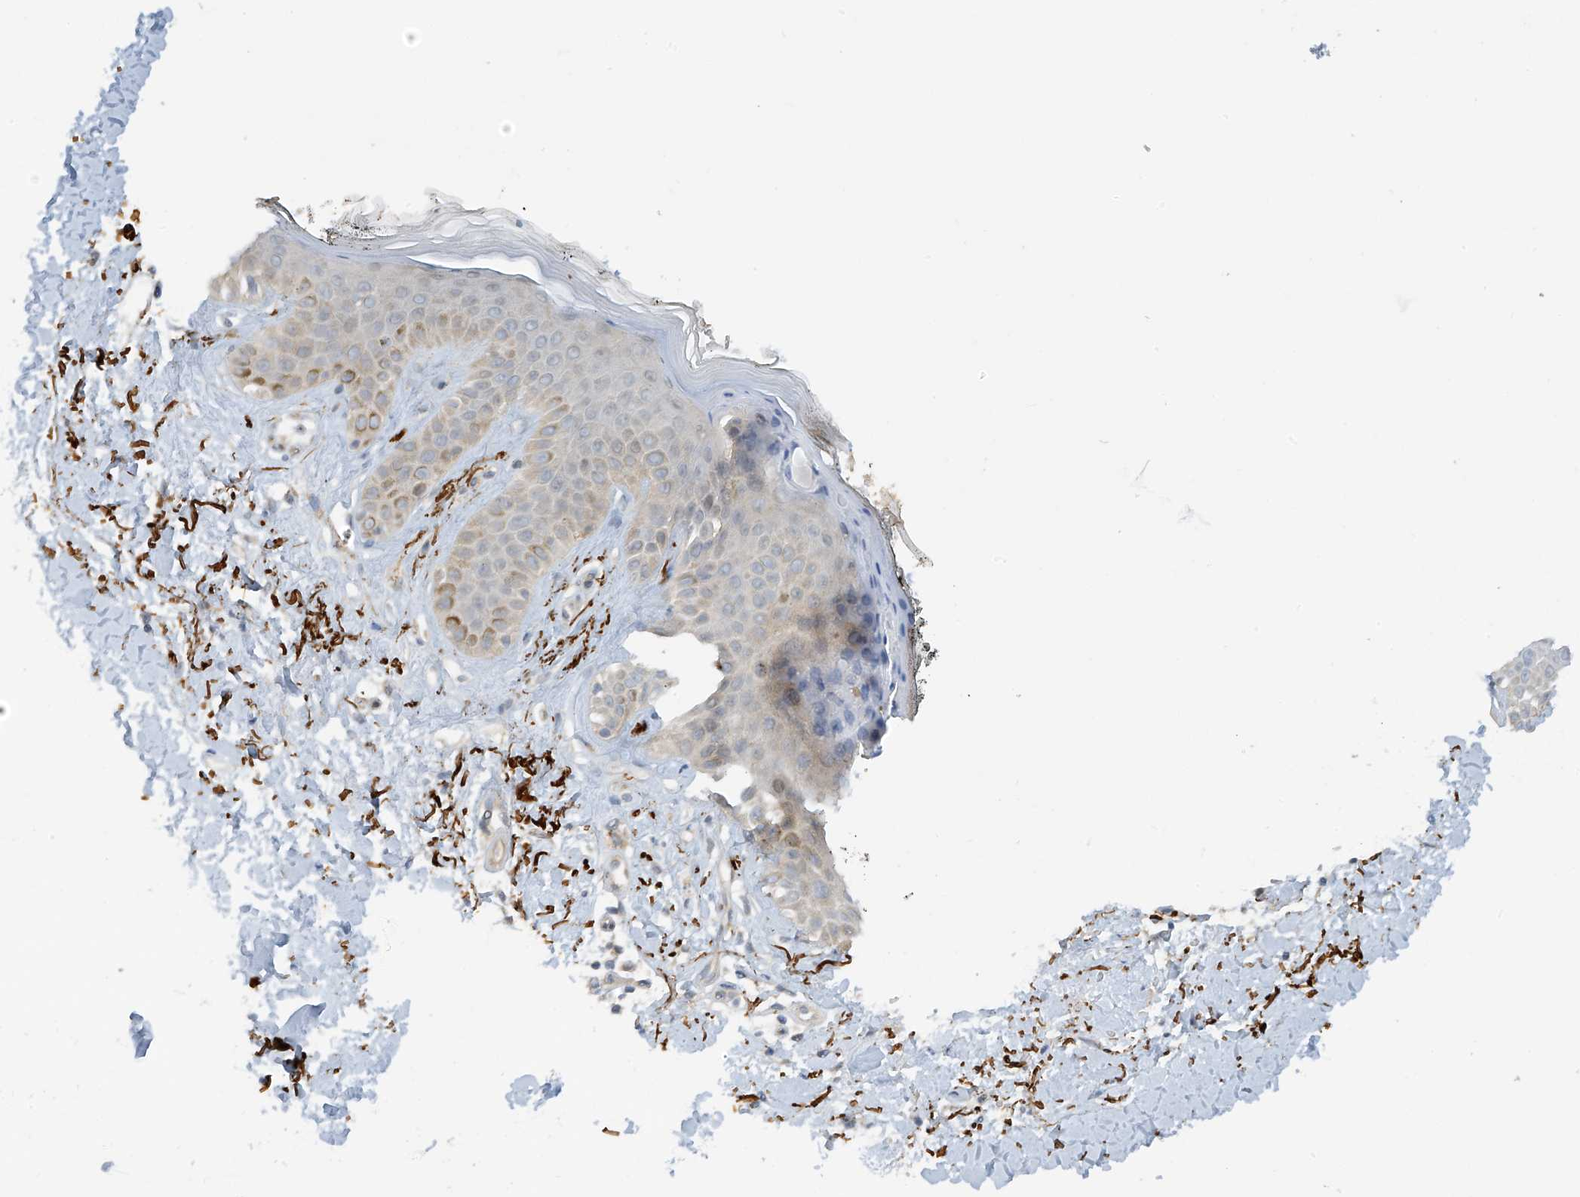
{"staining": {"intensity": "strong", "quantity": ">75%", "location": "cytoplasmic/membranous"}, "tissue": "skin", "cell_type": "Fibroblasts", "image_type": "normal", "snomed": [{"axis": "morphology", "description": "Normal tissue, NOS"}, {"axis": "topography", "description": "Skin"}], "caption": "The histopathology image shows staining of normal skin, revealing strong cytoplasmic/membranous protein positivity (brown color) within fibroblasts. (DAB IHC, brown staining for protein, blue staining for nuclei).", "gene": "FSD1L", "patient": {"sex": "female", "age": 64}}